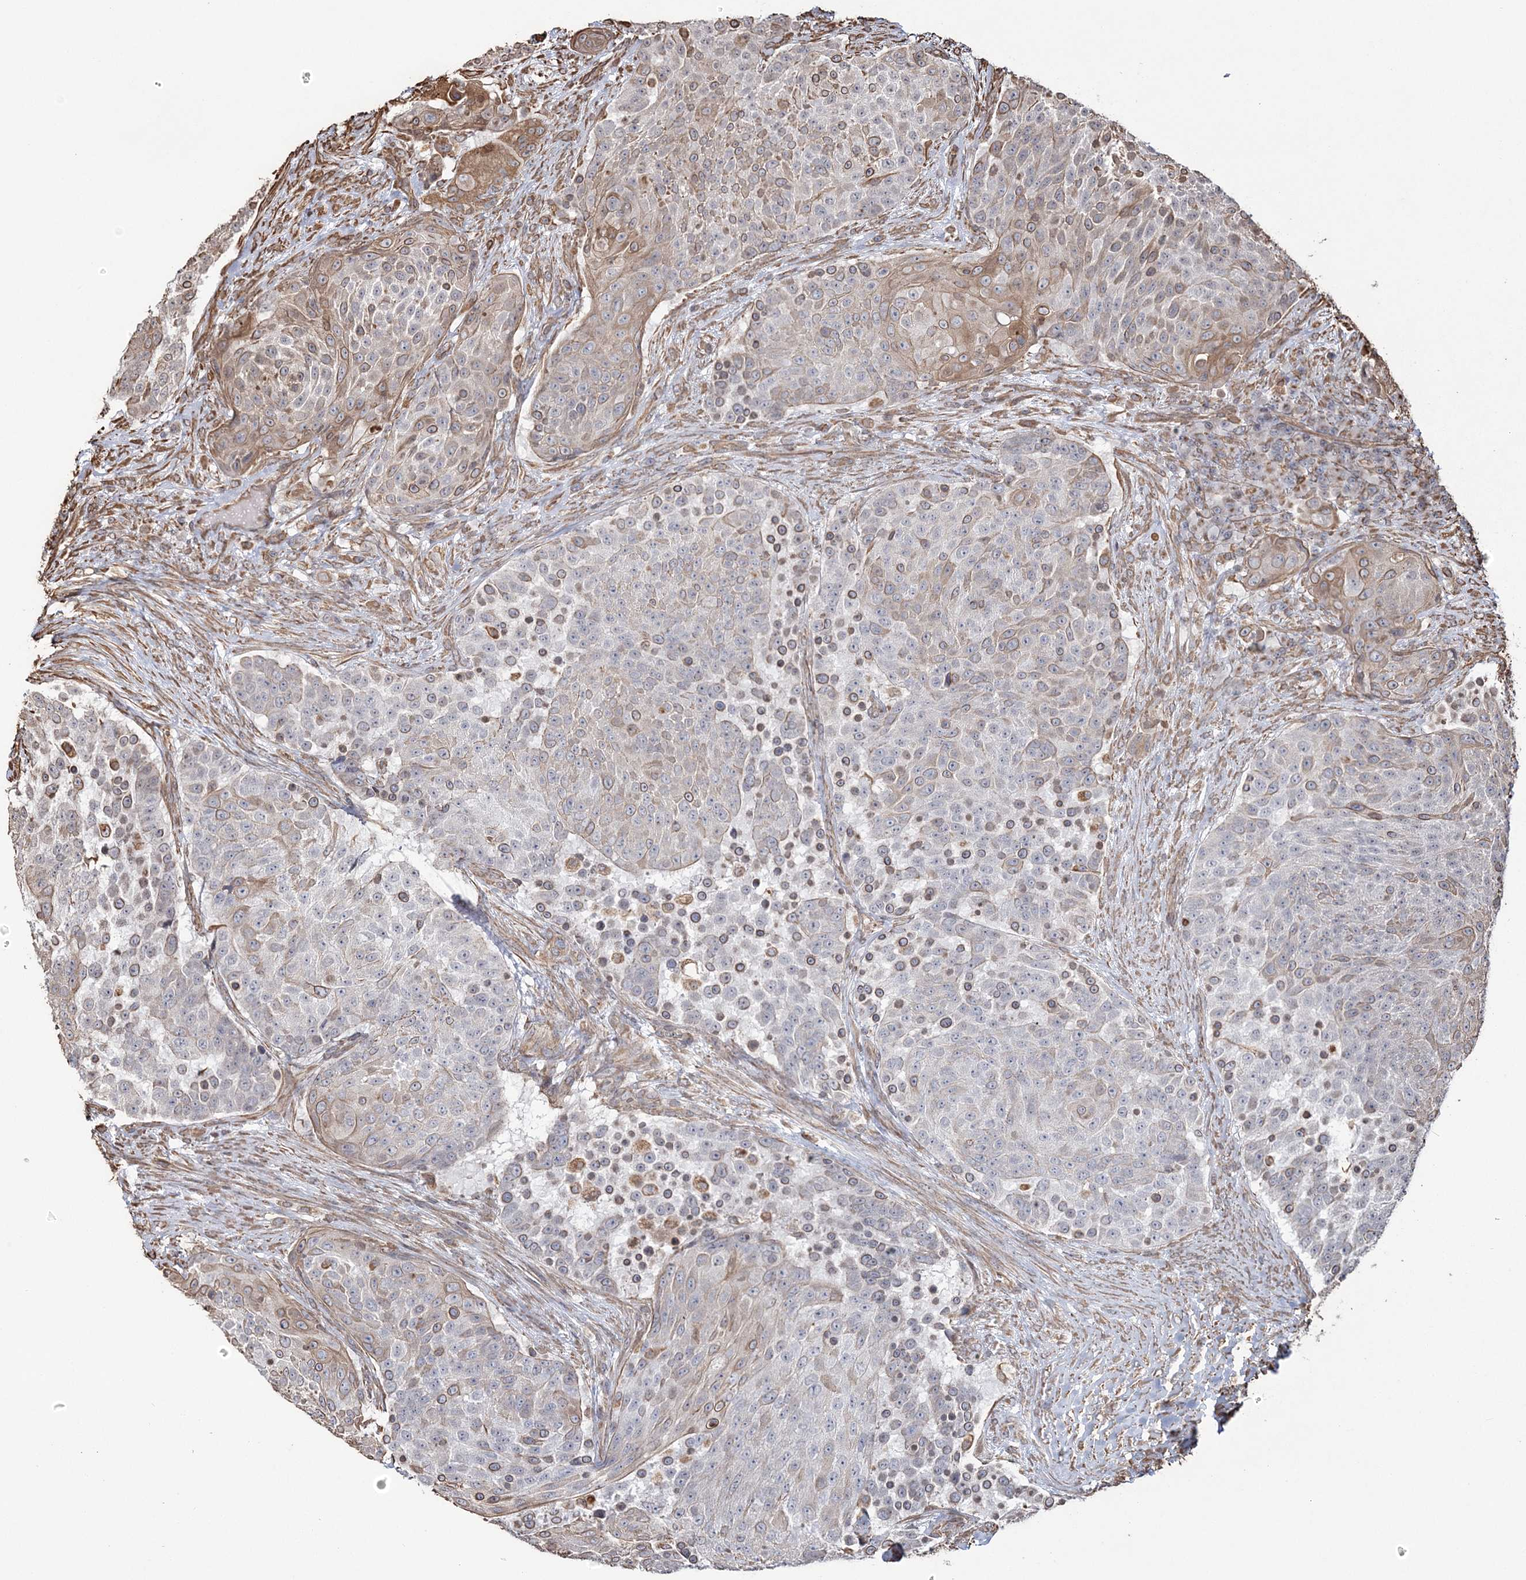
{"staining": {"intensity": "moderate", "quantity": "<25%", "location": "cytoplasmic/membranous"}, "tissue": "urothelial cancer", "cell_type": "Tumor cells", "image_type": "cancer", "snomed": [{"axis": "morphology", "description": "Urothelial carcinoma, High grade"}, {"axis": "topography", "description": "Urinary bladder"}], "caption": "Human high-grade urothelial carcinoma stained with a brown dye reveals moderate cytoplasmic/membranous positive staining in about <25% of tumor cells.", "gene": "ATP11B", "patient": {"sex": "female", "age": 63}}